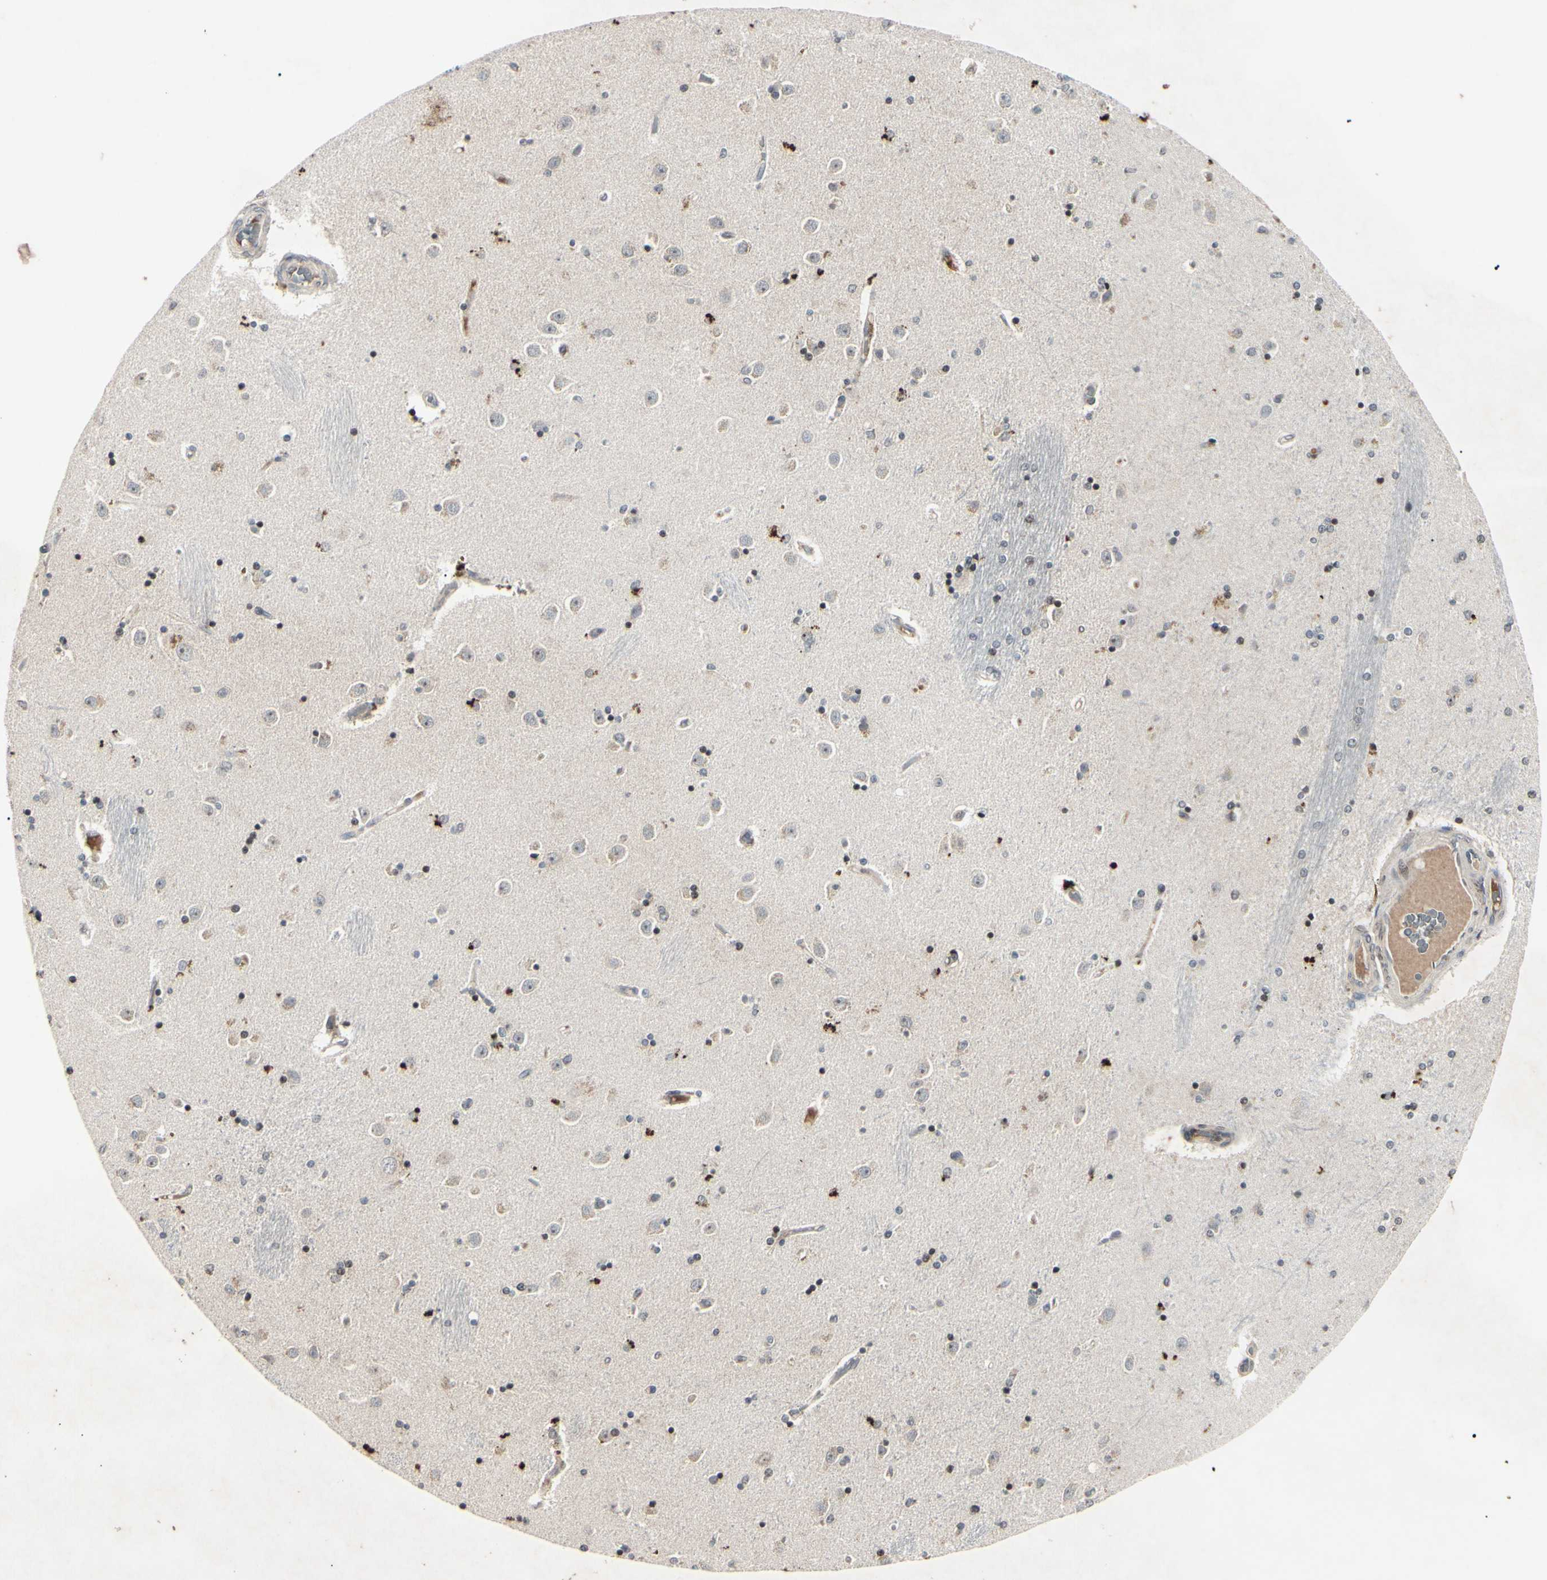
{"staining": {"intensity": "moderate", "quantity": "<25%", "location": "nuclear"}, "tissue": "caudate", "cell_type": "Glial cells", "image_type": "normal", "snomed": [{"axis": "morphology", "description": "Normal tissue, NOS"}, {"axis": "topography", "description": "Lateral ventricle wall"}], "caption": "Brown immunohistochemical staining in benign caudate demonstrates moderate nuclear expression in approximately <25% of glial cells. (DAB (3,3'-diaminobenzidine) IHC, brown staining for protein, blue staining for nuclei).", "gene": "AEBP1", "patient": {"sex": "female", "age": 54}}